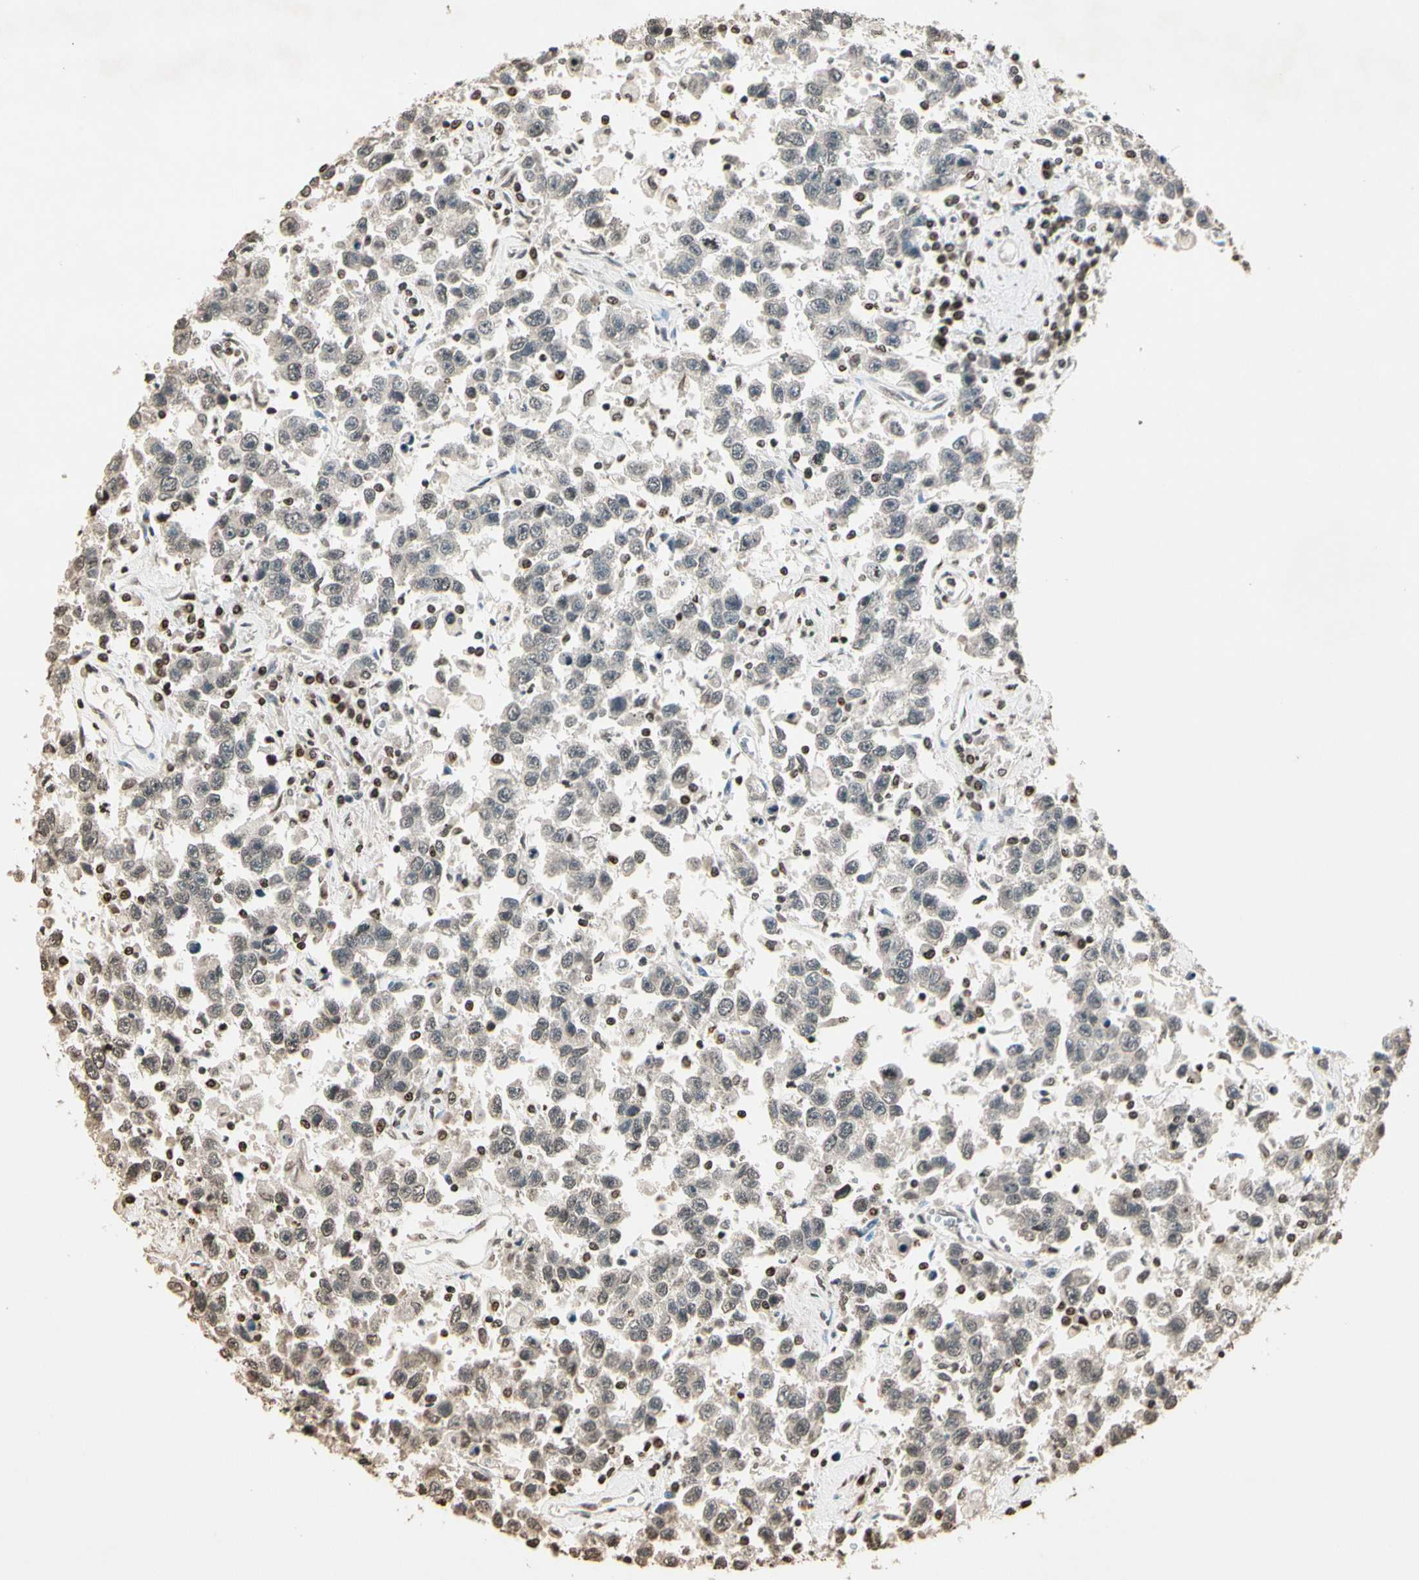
{"staining": {"intensity": "negative", "quantity": "none", "location": "none"}, "tissue": "testis cancer", "cell_type": "Tumor cells", "image_type": "cancer", "snomed": [{"axis": "morphology", "description": "Seminoma, NOS"}, {"axis": "topography", "description": "Testis"}], "caption": "DAB (3,3'-diaminobenzidine) immunohistochemical staining of seminoma (testis) displays no significant positivity in tumor cells. The staining was performed using DAB to visualize the protein expression in brown, while the nuclei were stained in blue with hematoxylin (Magnification: 20x).", "gene": "TOP1", "patient": {"sex": "male", "age": 41}}